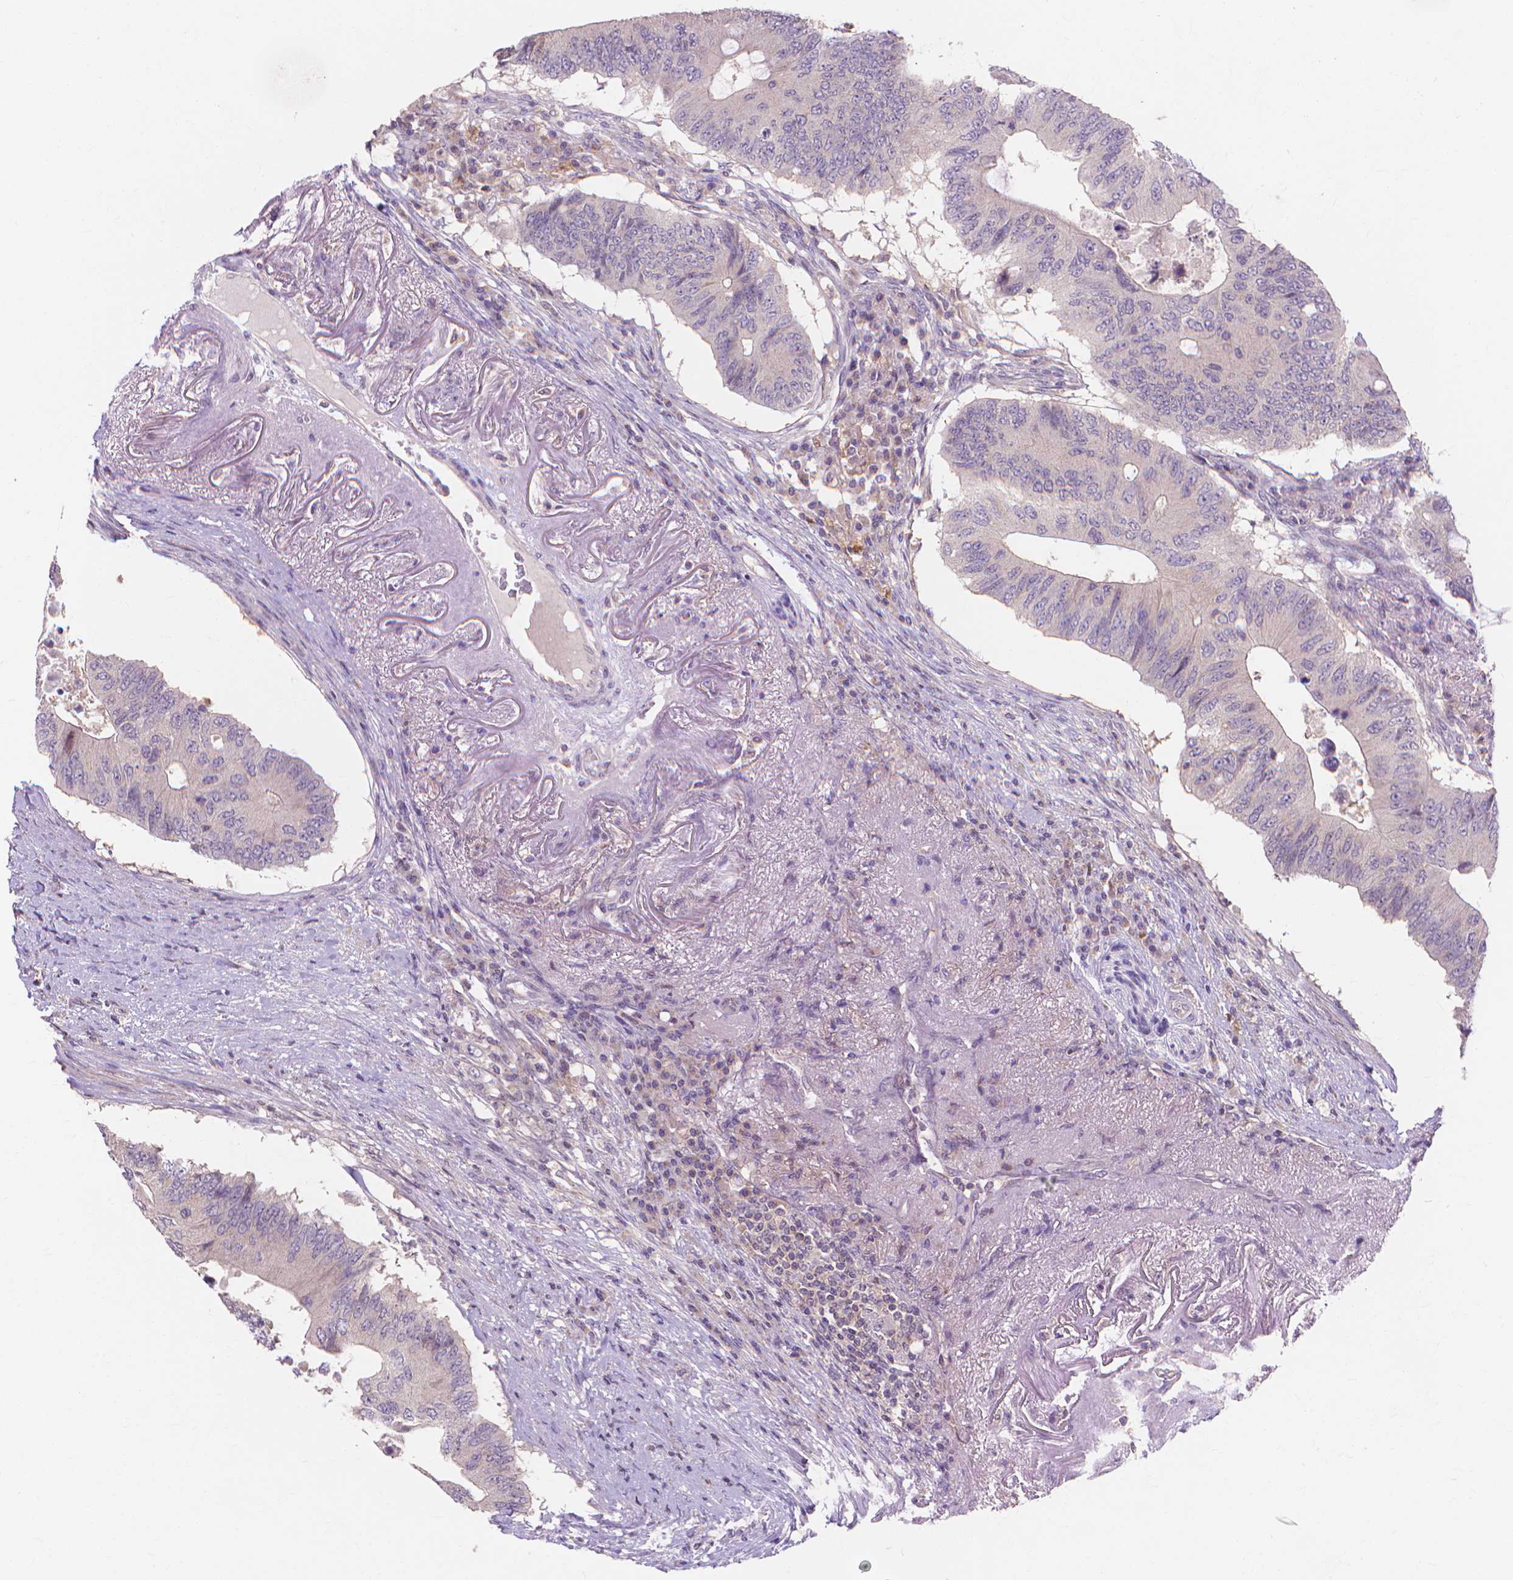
{"staining": {"intensity": "negative", "quantity": "none", "location": "none"}, "tissue": "colorectal cancer", "cell_type": "Tumor cells", "image_type": "cancer", "snomed": [{"axis": "morphology", "description": "Adenocarcinoma, NOS"}, {"axis": "topography", "description": "Colon"}], "caption": "DAB (3,3'-diaminobenzidine) immunohistochemical staining of human adenocarcinoma (colorectal) shows no significant staining in tumor cells.", "gene": "PRDM13", "patient": {"sex": "male", "age": 71}}